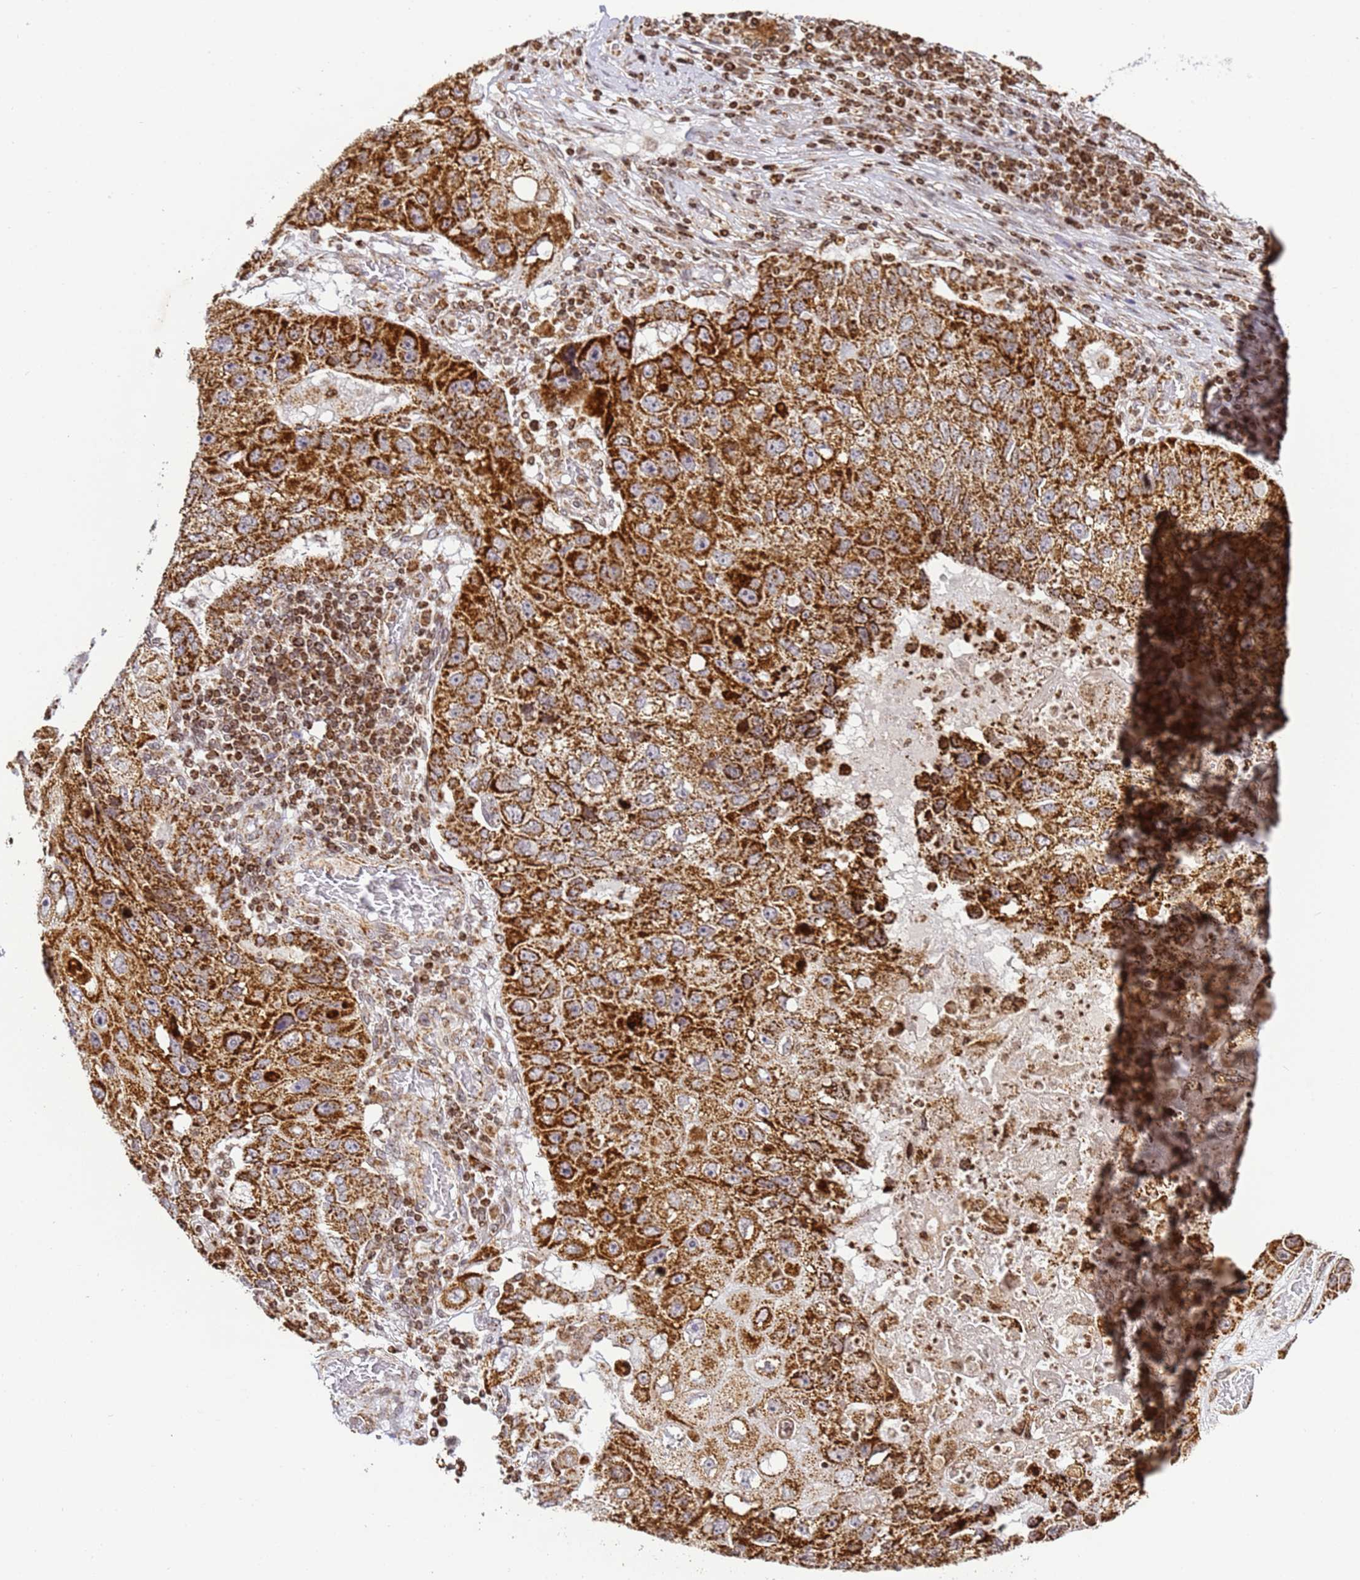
{"staining": {"intensity": "strong", "quantity": ">75%", "location": "cytoplasmic/membranous"}, "tissue": "lung cancer", "cell_type": "Tumor cells", "image_type": "cancer", "snomed": [{"axis": "morphology", "description": "Squamous cell carcinoma, NOS"}, {"axis": "topography", "description": "Lung"}], "caption": "A high amount of strong cytoplasmic/membranous positivity is appreciated in approximately >75% of tumor cells in lung cancer (squamous cell carcinoma) tissue. The protein is stained brown, and the nuclei are stained in blue (DAB (3,3'-diaminobenzidine) IHC with brightfield microscopy, high magnification).", "gene": "HSPE1", "patient": {"sex": "male", "age": 61}}